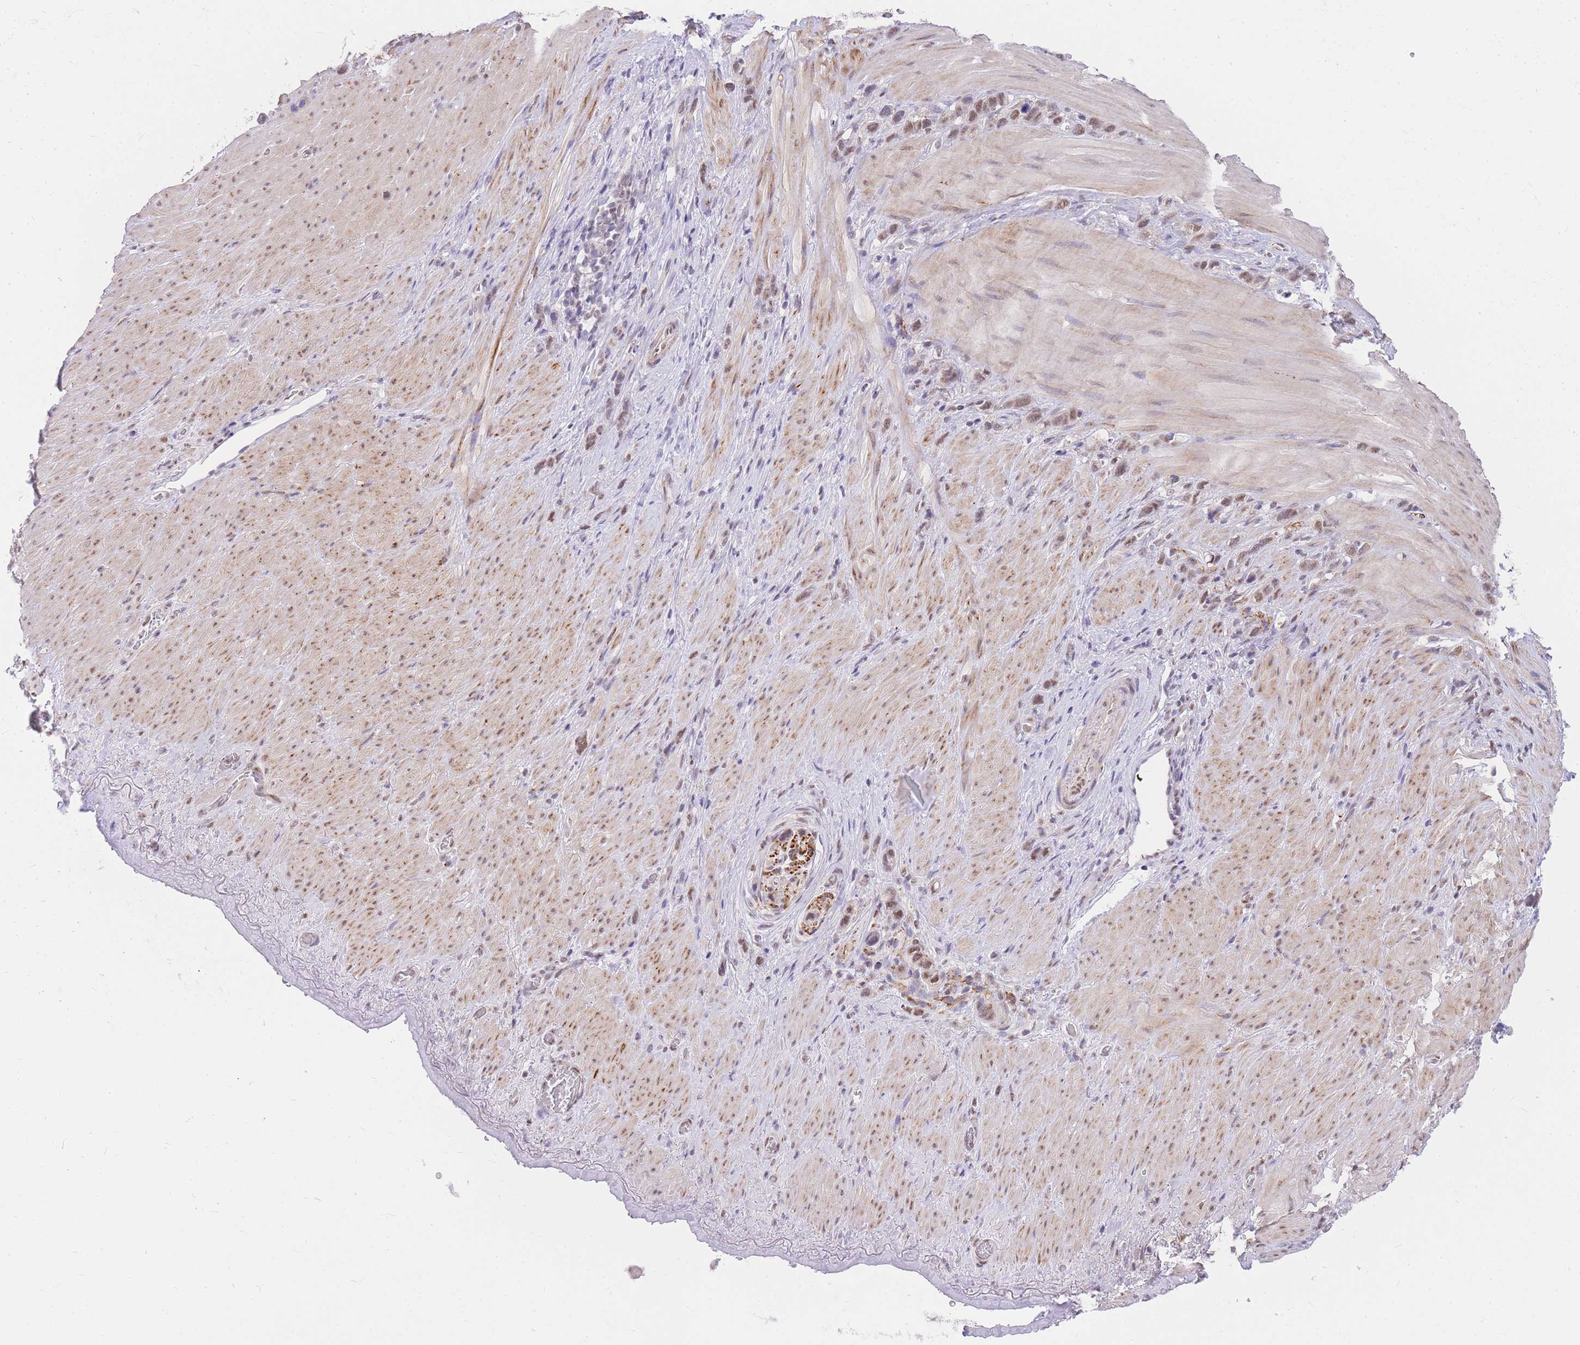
{"staining": {"intensity": "weak", "quantity": ">75%", "location": "nuclear"}, "tissue": "stomach cancer", "cell_type": "Tumor cells", "image_type": "cancer", "snomed": [{"axis": "morphology", "description": "Adenocarcinoma, NOS"}, {"axis": "topography", "description": "Stomach"}], "caption": "A low amount of weak nuclear staining is identified in approximately >75% of tumor cells in stomach cancer (adenocarcinoma) tissue.", "gene": "S100PBP", "patient": {"sex": "female", "age": 65}}